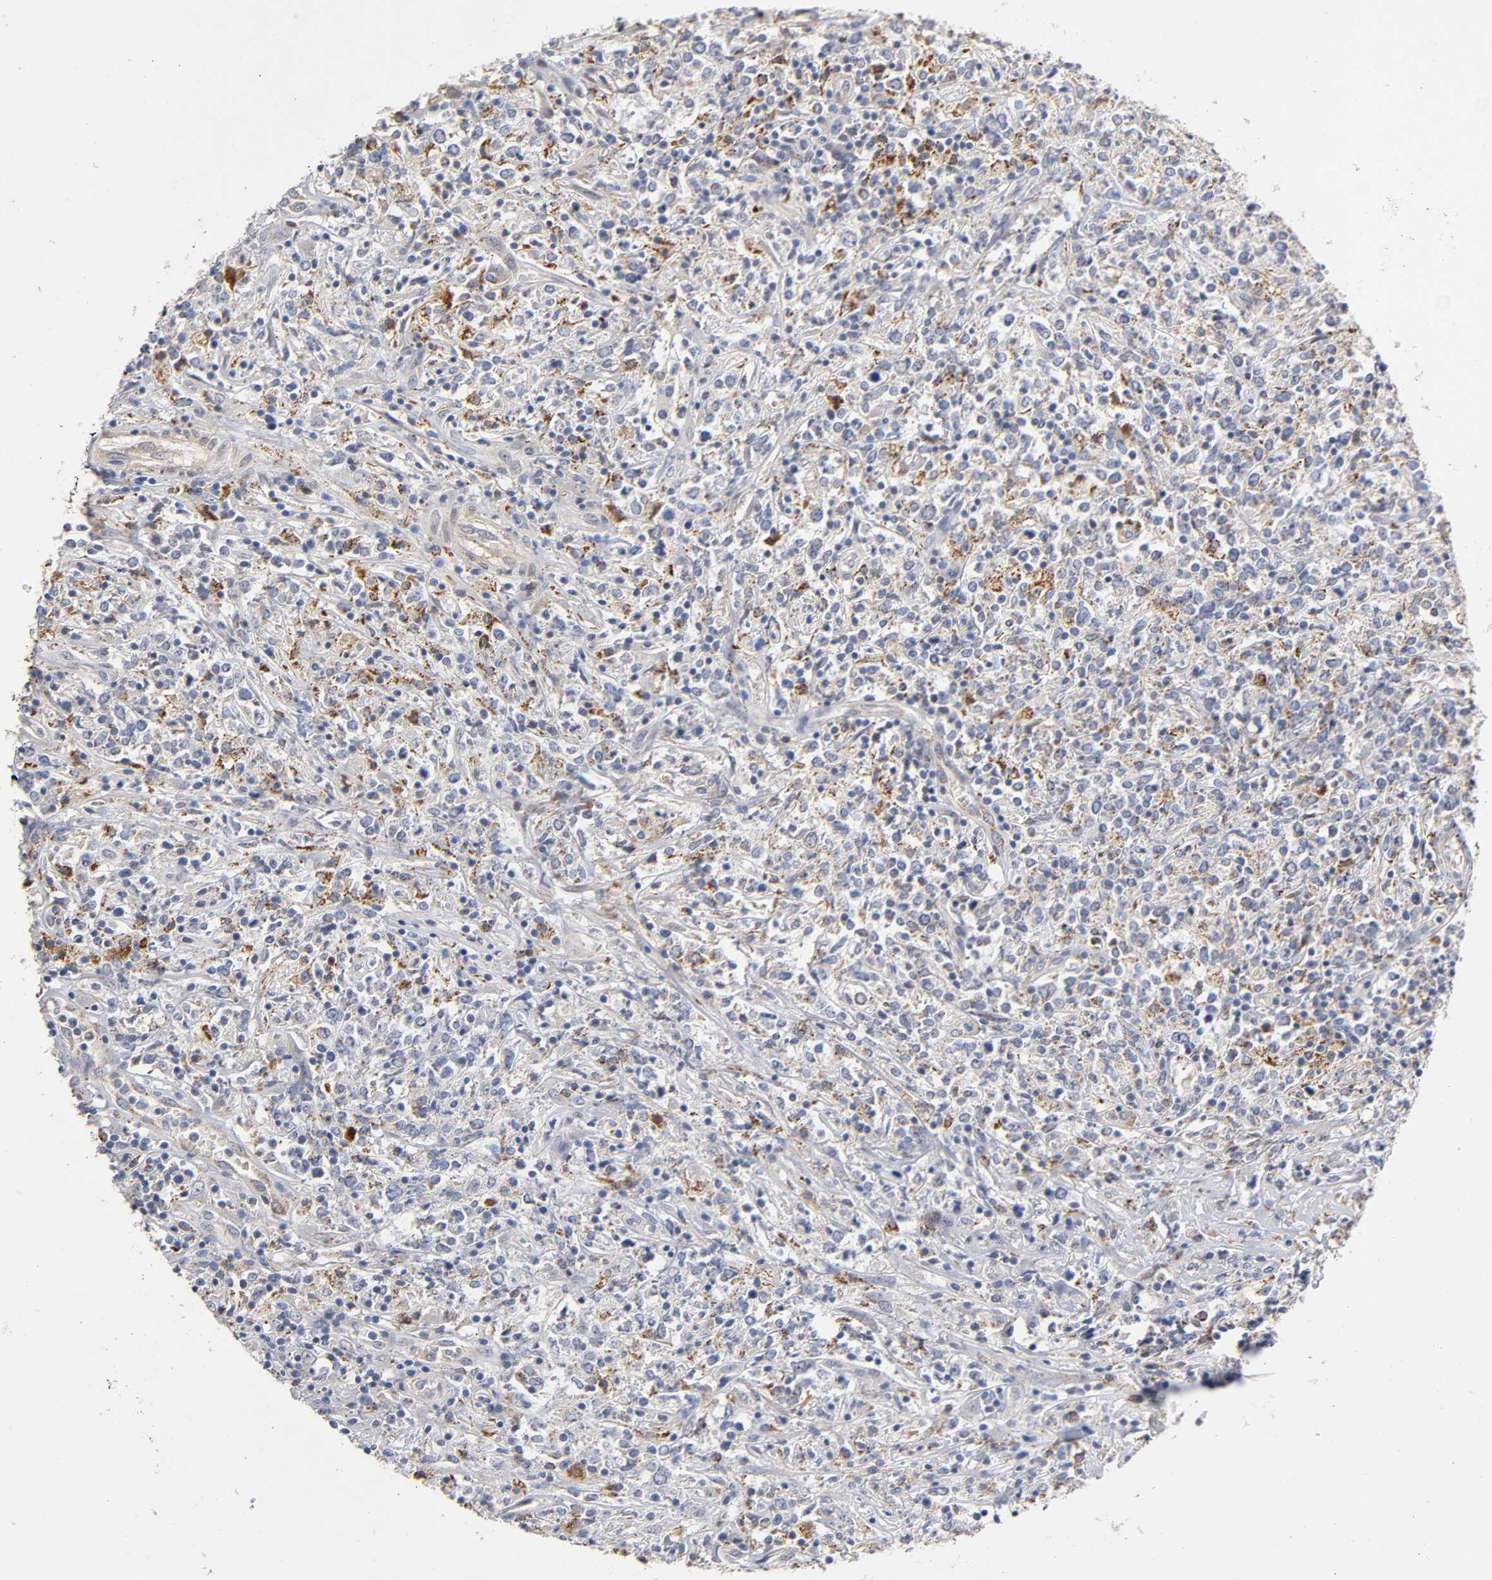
{"staining": {"intensity": "moderate", "quantity": ">75%", "location": "cytoplasmic/membranous"}, "tissue": "lymphoma", "cell_type": "Tumor cells", "image_type": "cancer", "snomed": [{"axis": "morphology", "description": "Malignant lymphoma, non-Hodgkin's type, High grade"}, {"axis": "topography", "description": "Lymph node"}], "caption": "IHC (DAB) staining of human lymphoma demonstrates moderate cytoplasmic/membranous protein staining in about >75% of tumor cells. The staining is performed using DAB (3,3'-diaminobenzidine) brown chromogen to label protein expression. The nuclei are counter-stained blue using hematoxylin.", "gene": "ISG15", "patient": {"sex": "female", "age": 84}}